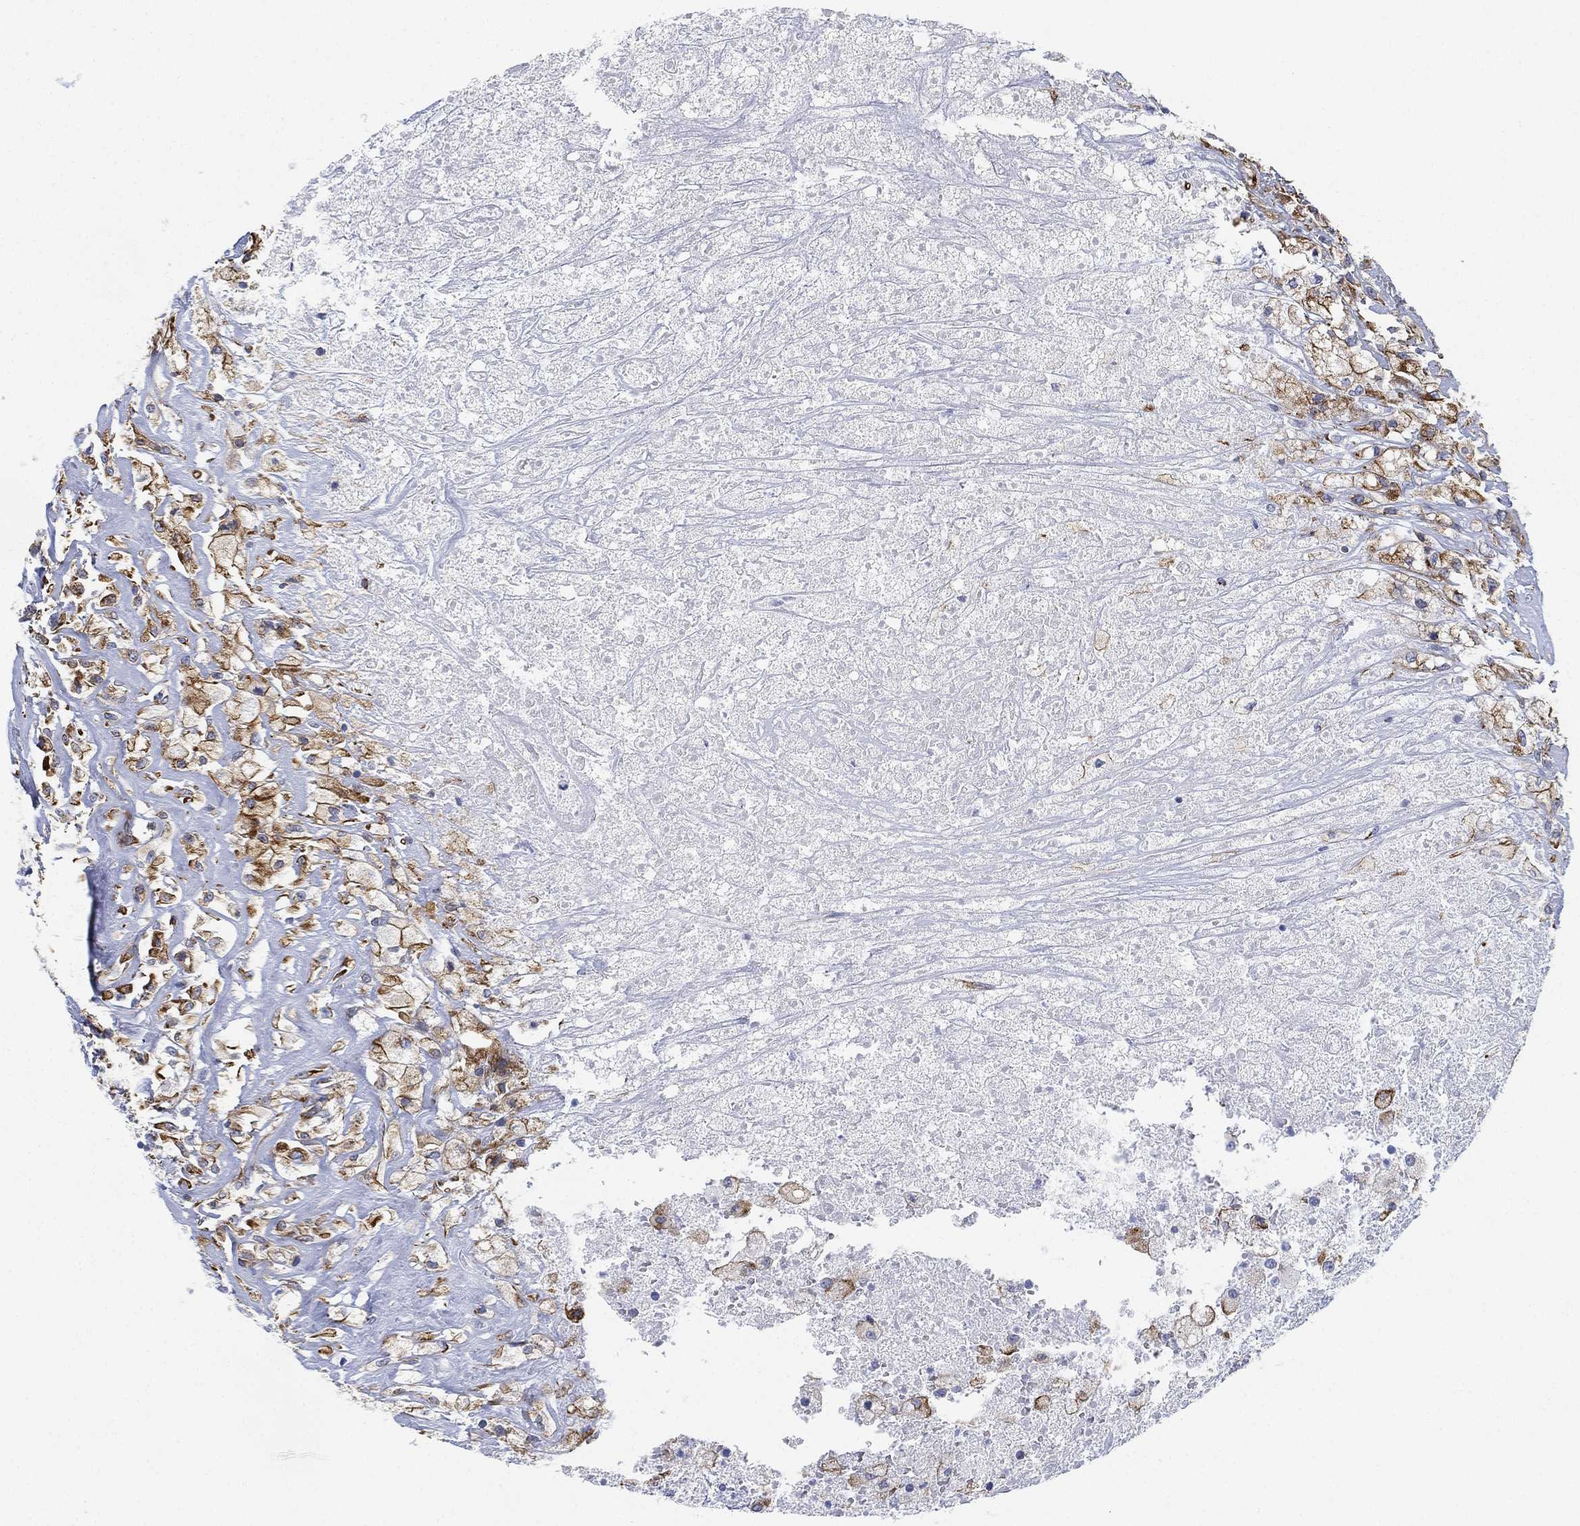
{"staining": {"intensity": "moderate", "quantity": "25%-75%", "location": "cytoplasmic/membranous"}, "tissue": "testis cancer", "cell_type": "Tumor cells", "image_type": "cancer", "snomed": [{"axis": "morphology", "description": "Necrosis, NOS"}, {"axis": "morphology", "description": "Carcinoma, Embryonal, NOS"}, {"axis": "topography", "description": "Testis"}], "caption": "Embryonal carcinoma (testis) tissue exhibits moderate cytoplasmic/membranous staining in approximately 25%-75% of tumor cells (Stains: DAB in brown, nuclei in blue, Microscopy: brightfield microscopy at high magnification).", "gene": "PSKH2", "patient": {"sex": "male", "age": 19}}